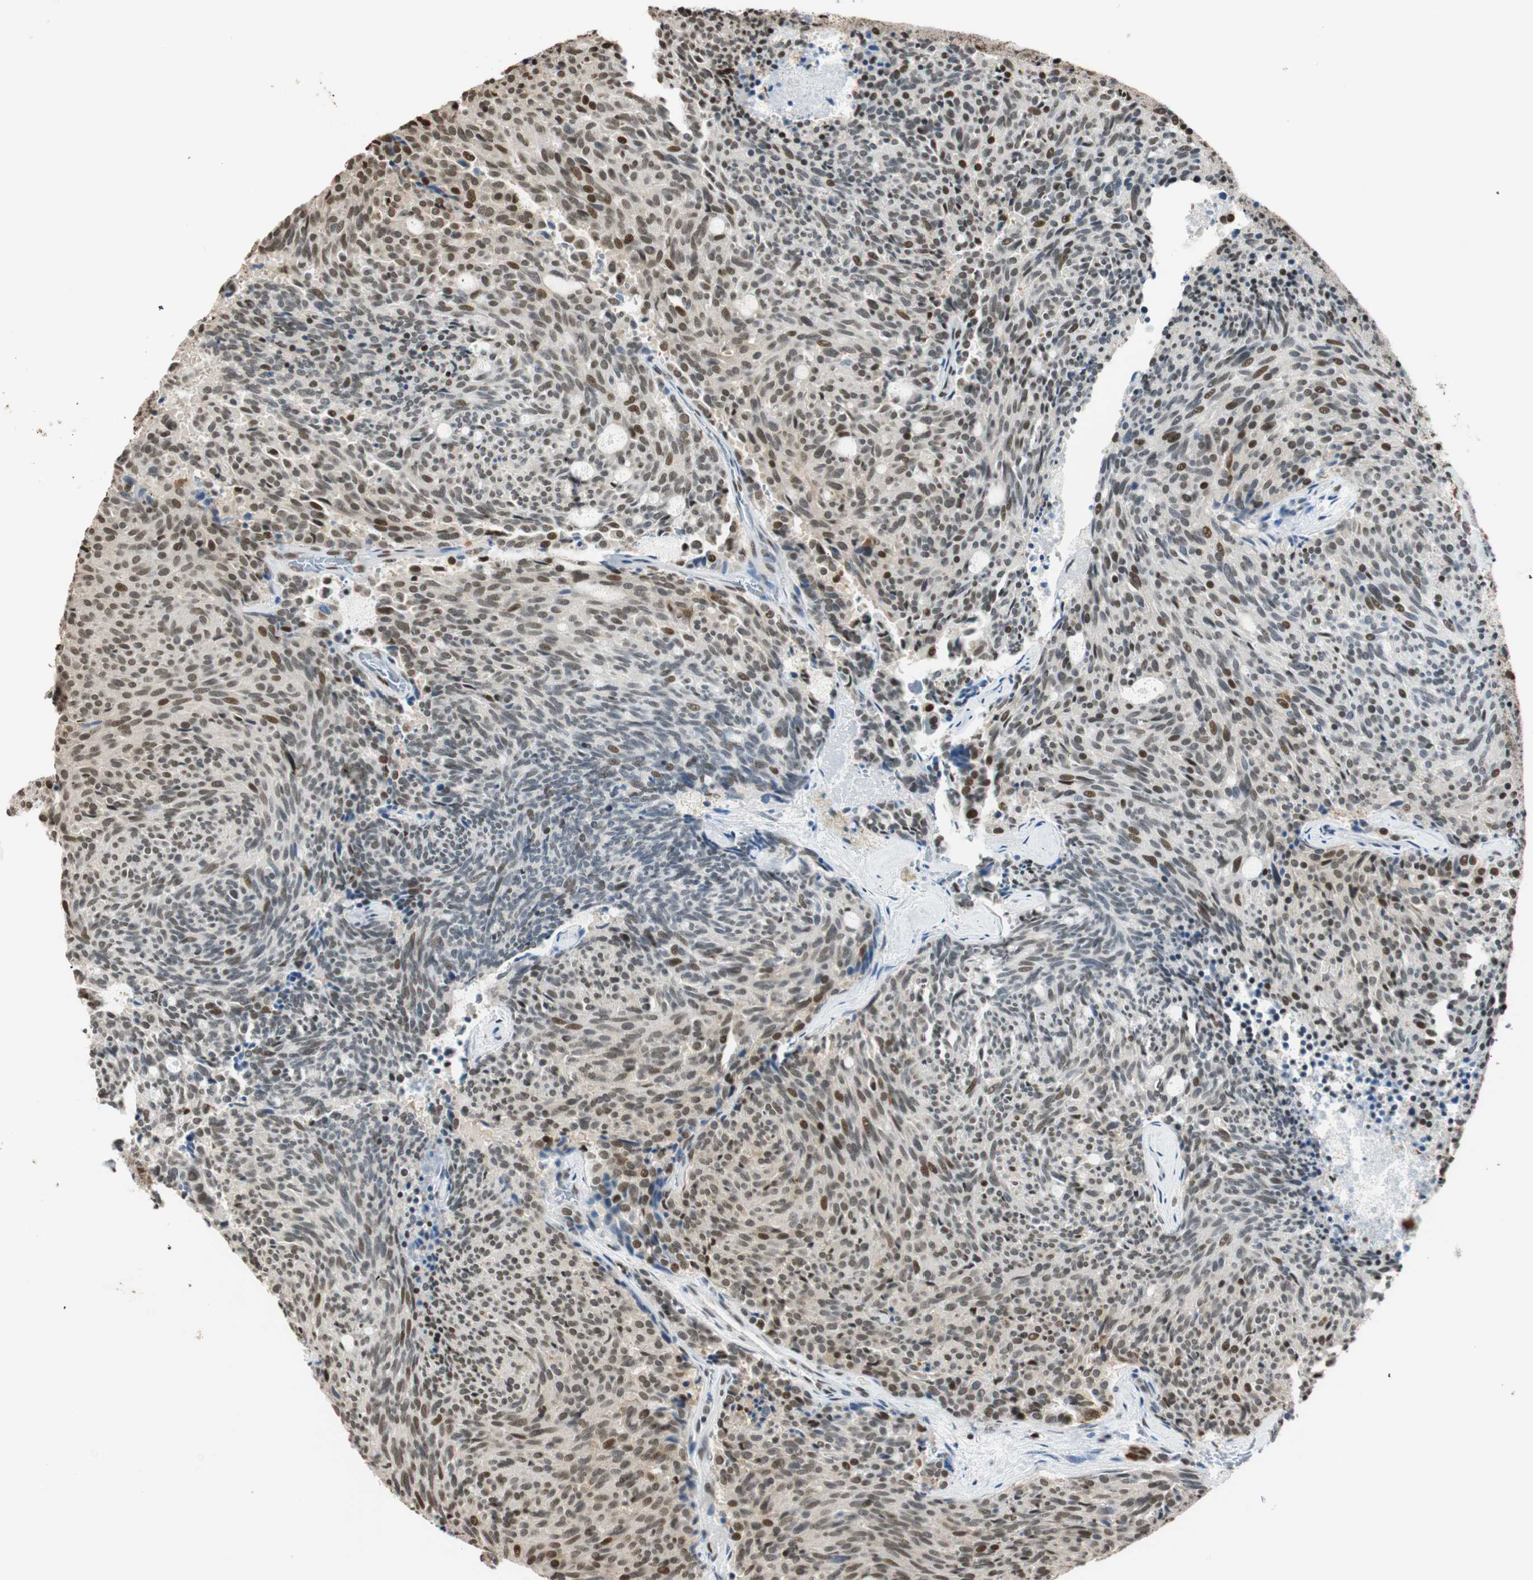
{"staining": {"intensity": "moderate", "quantity": ">75%", "location": "nuclear"}, "tissue": "carcinoid", "cell_type": "Tumor cells", "image_type": "cancer", "snomed": [{"axis": "morphology", "description": "Carcinoid, malignant, NOS"}, {"axis": "topography", "description": "Pancreas"}], "caption": "Protein staining of carcinoid tissue shows moderate nuclear expression in approximately >75% of tumor cells. (brown staining indicates protein expression, while blue staining denotes nuclei).", "gene": "FANCG", "patient": {"sex": "female", "age": 54}}